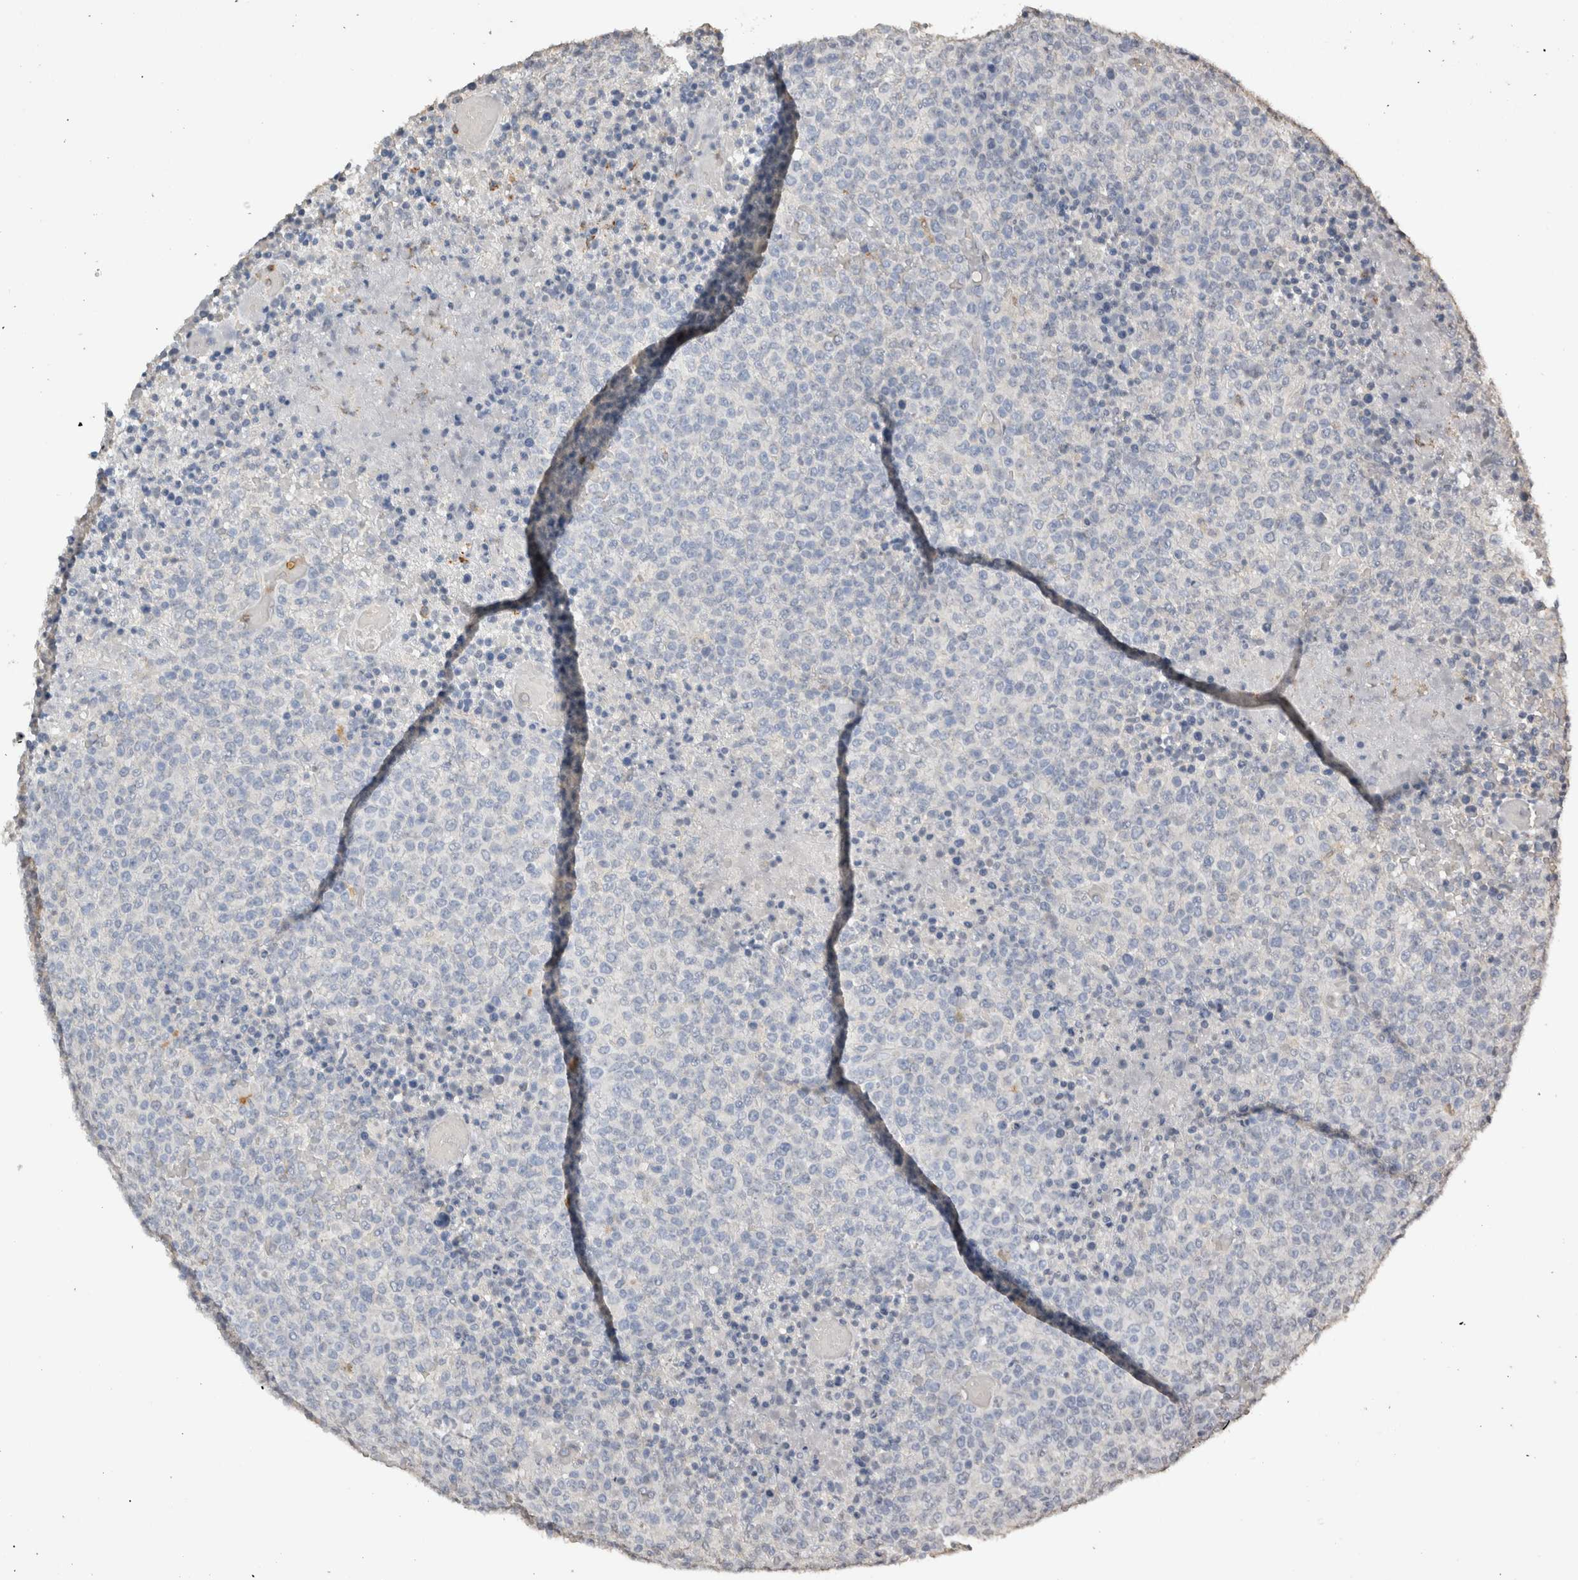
{"staining": {"intensity": "negative", "quantity": "none", "location": "none"}, "tissue": "lymphoma", "cell_type": "Tumor cells", "image_type": "cancer", "snomed": [{"axis": "morphology", "description": "Malignant lymphoma, non-Hodgkin's type, High grade"}, {"axis": "topography", "description": "Lymph node"}], "caption": "Histopathology image shows no protein staining in tumor cells of lymphoma tissue.", "gene": "LGALS2", "patient": {"sex": "male", "age": 13}}